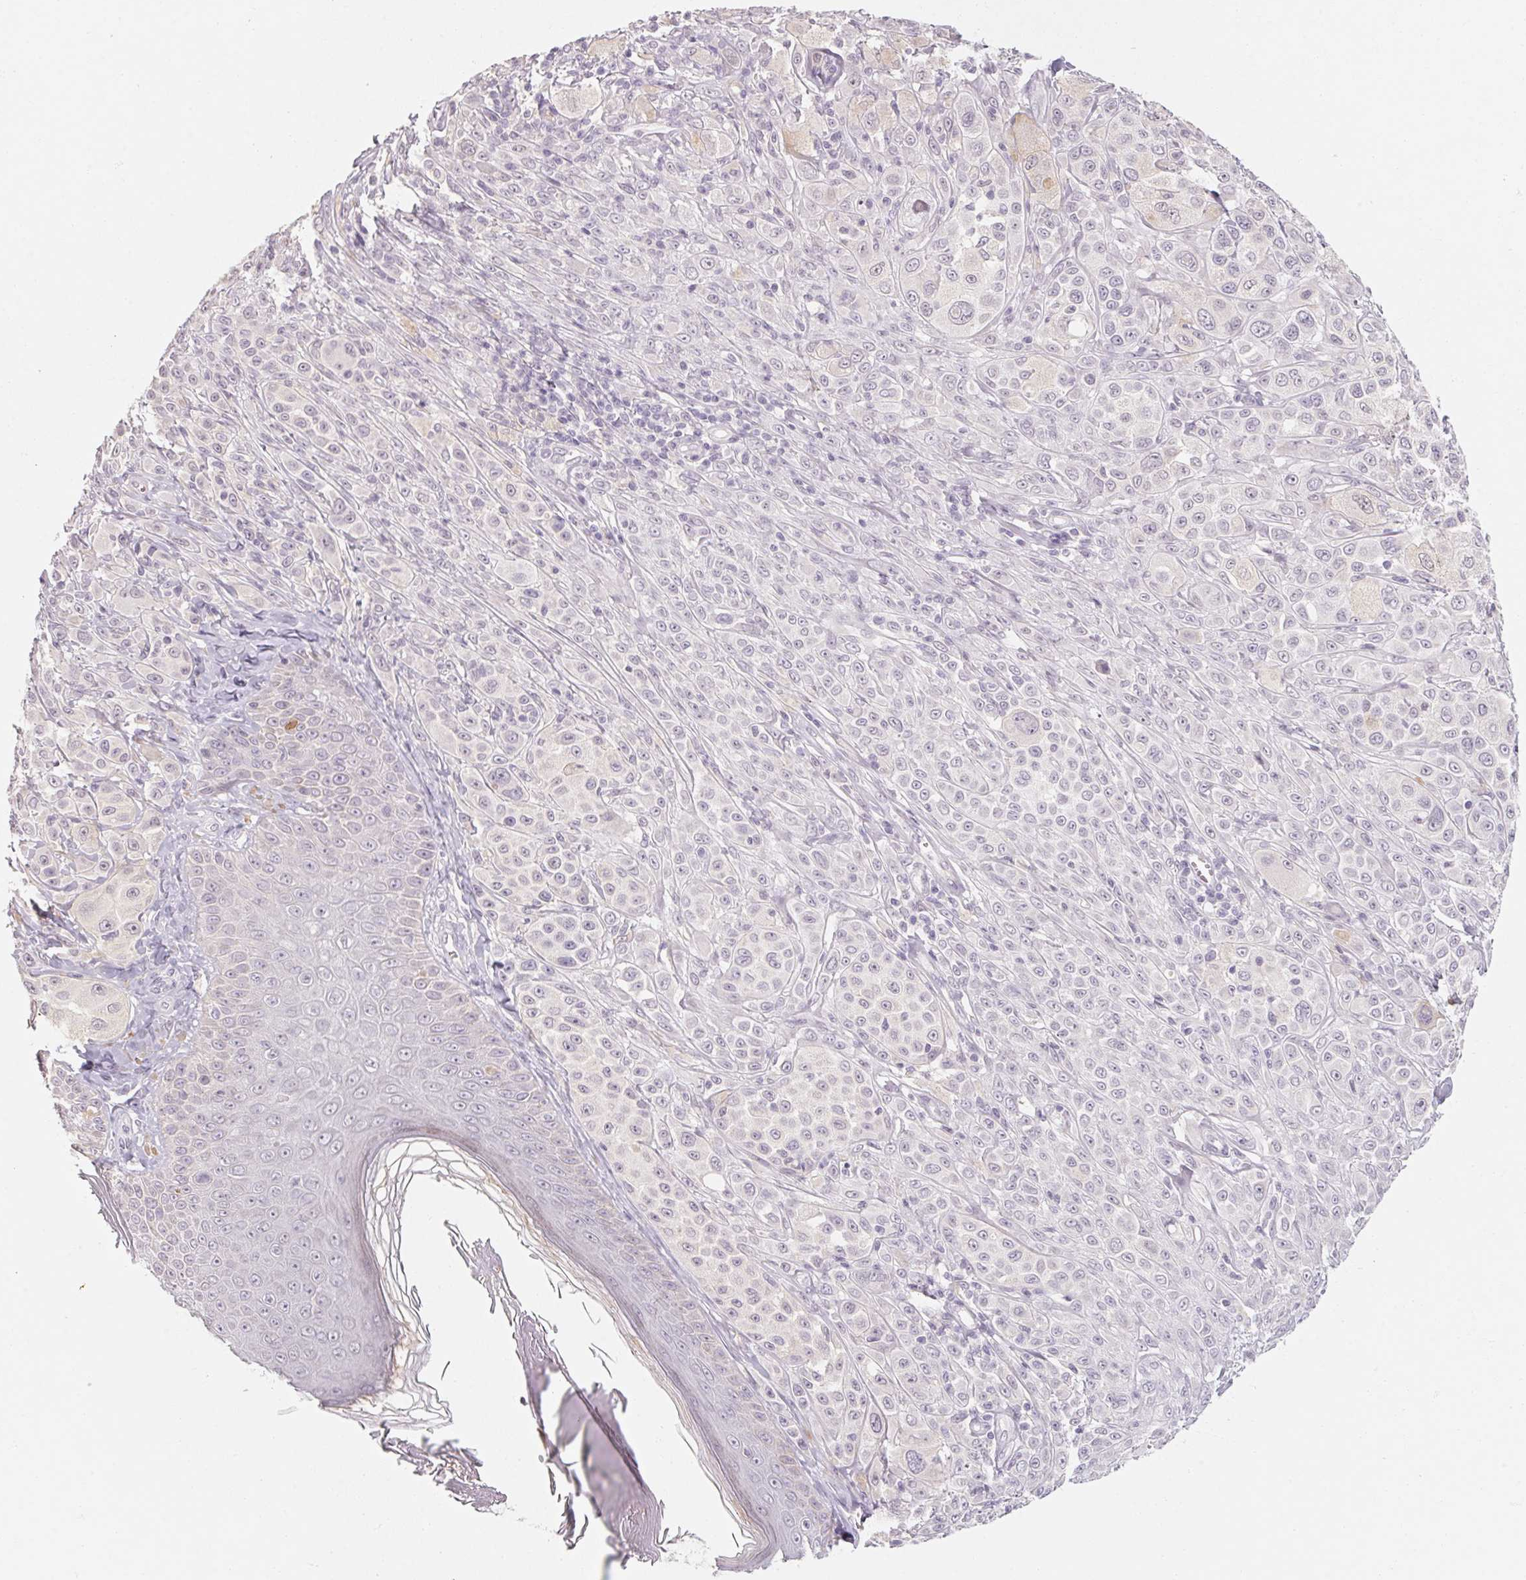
{"staining": {"intensity": "negative", "quantity": "none", "location": "none"}, "tissue": "melanoma", "cell_type": "Tumor cells", "image_type": "cancer", "snomed": [{"axis": "morphology", "description": "Malignant melanoma, NOS"}, {"axis": "topography", "description": "Skin"}], "caption": "Immunohistochemical staining of human malignant melanoma shows no significant staining in tumor cells.", "gene": "CAPZA3", "patient": {"sex": "male", "age": 67}}